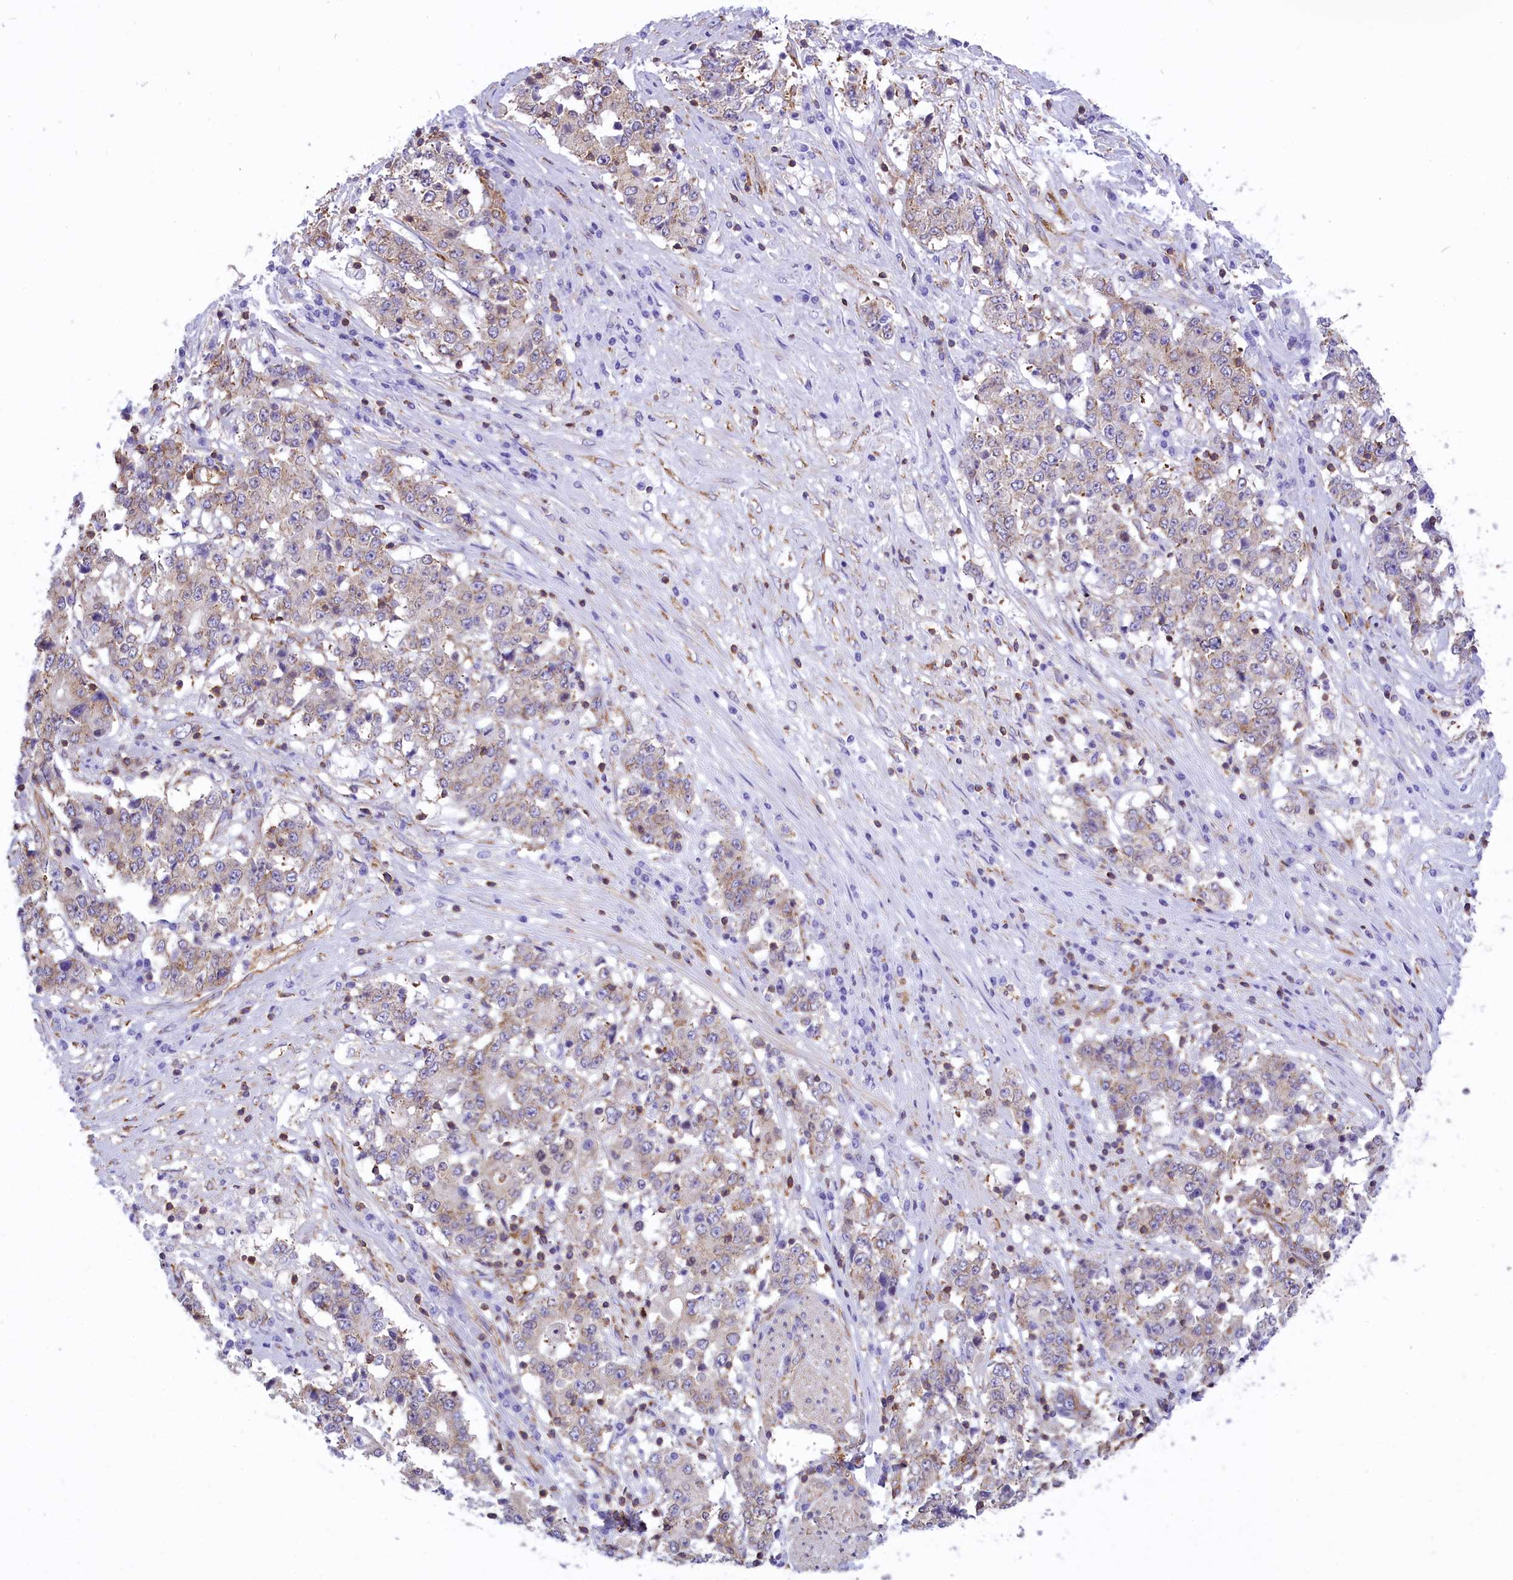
{"staining": {"intensity": "negative", "quantity": "none", "location": "none"}, "tissue": "stomach cancer", "cell_type": "Tumor cells", "image_type": "cancer", "snomed": [{"axis": "morphology", "description": "Adenocarcinoma, NOS"}, {"axis": "topography", "description": "Stomach"}], "caption": "Tumor cells show no significant staining in stomach cancer.", "gene": "SEPTIN9", "patient": {"sex": "male", "age": 59}}